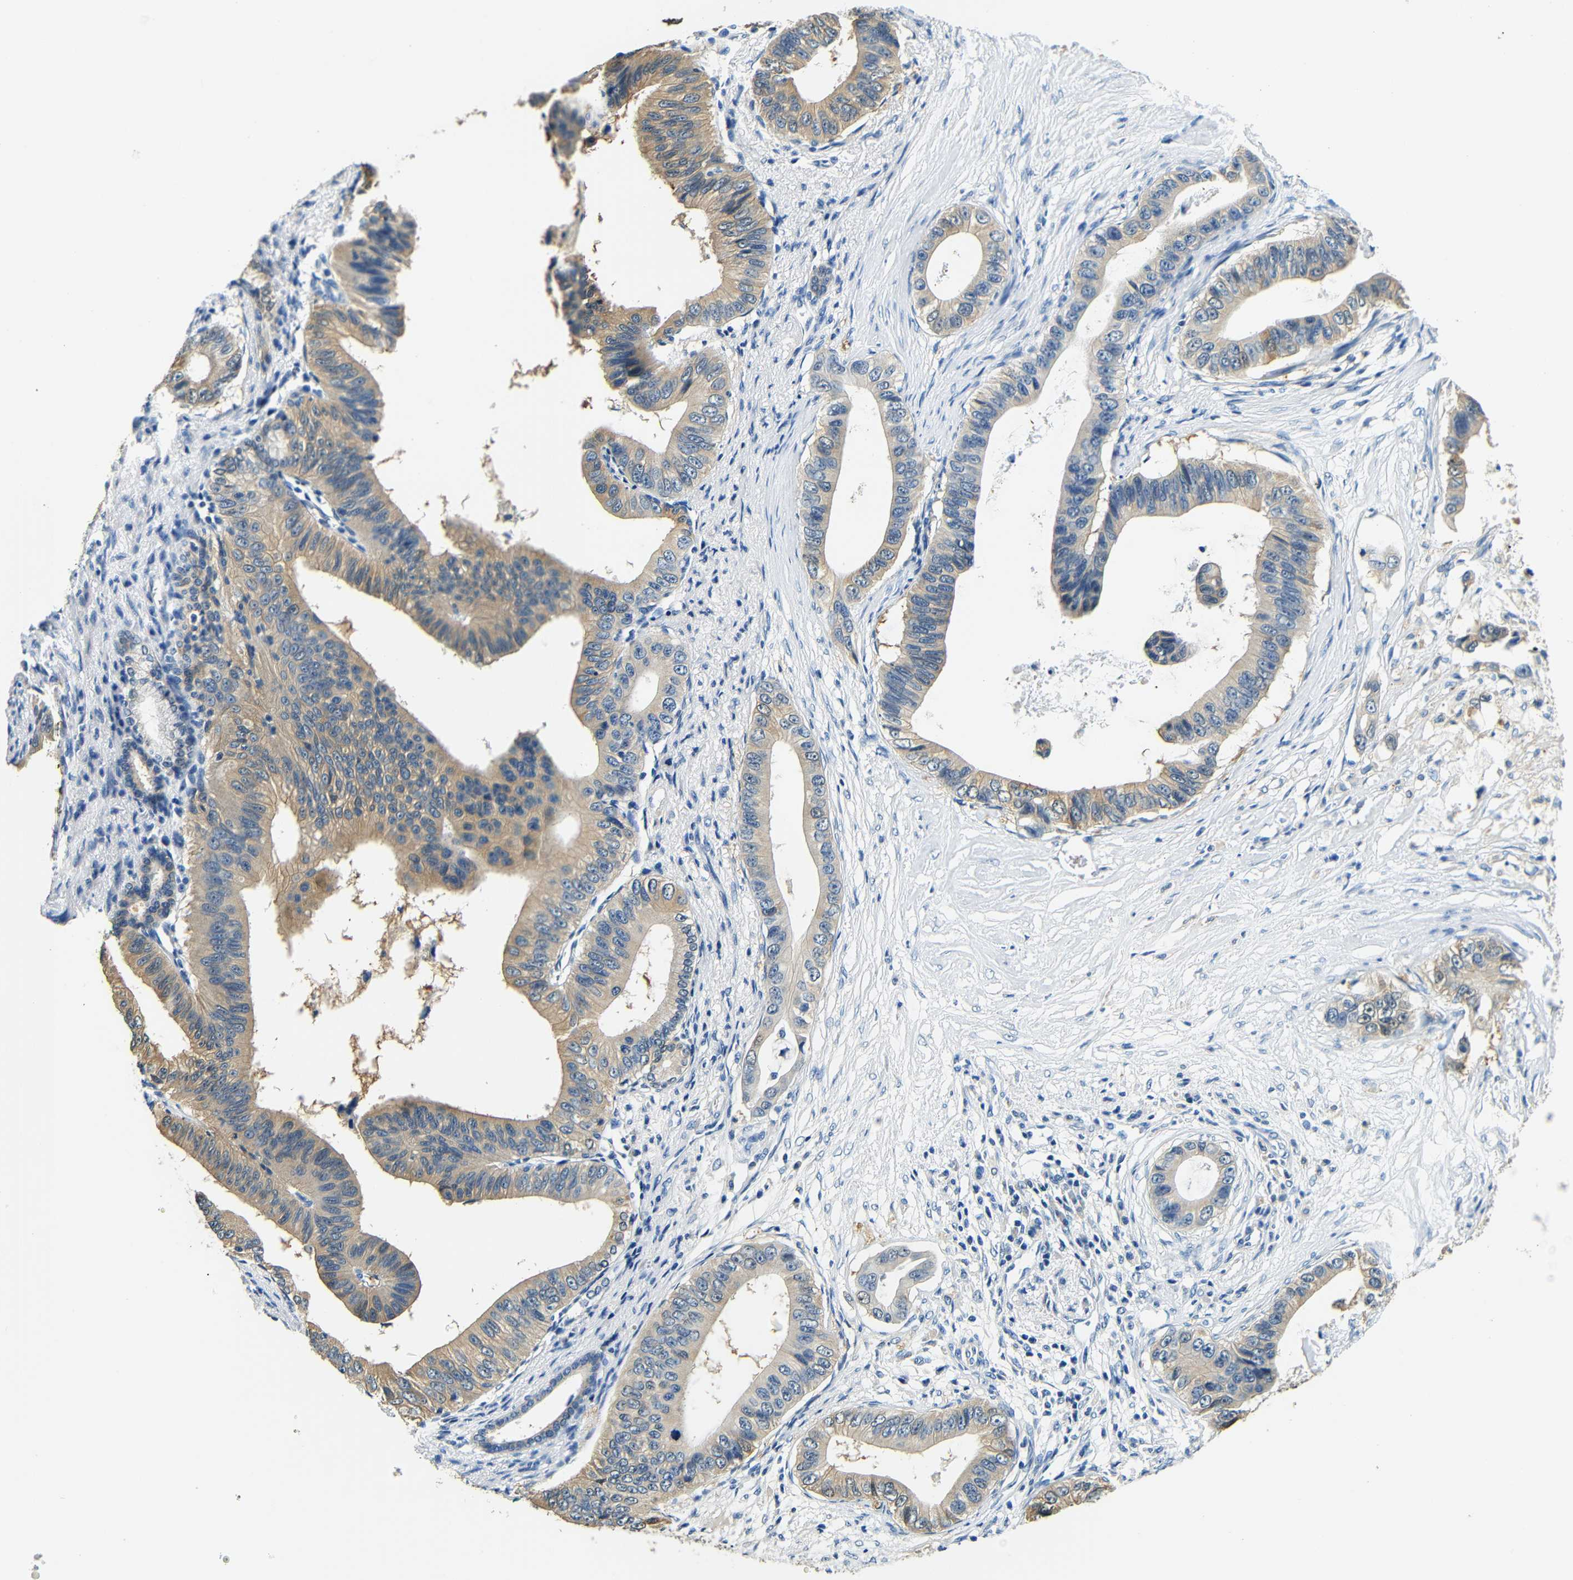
{"staining": {"intensity": "weak", "quantity": ">75%", "location": "cytoplasmic/membranous"}, "tissue": "pancreatic cancer", "cell_type": "Tumor cells", "image_type": "cancer", "snomed": [{"axis": "morphology", "description": "Adenocarcinoma, NOS"}, {"axis": "topography", "description": "Pancreas"}], "caption": "Pancreatic cancer (adenocarcinoma) was stained to show a protein in brown. There is low levels of weak cytoplasmic/membranous expression in about >75% of tumor cells.", "gene": "FMO5", "patient": {"sex": "male", "age": 77}}